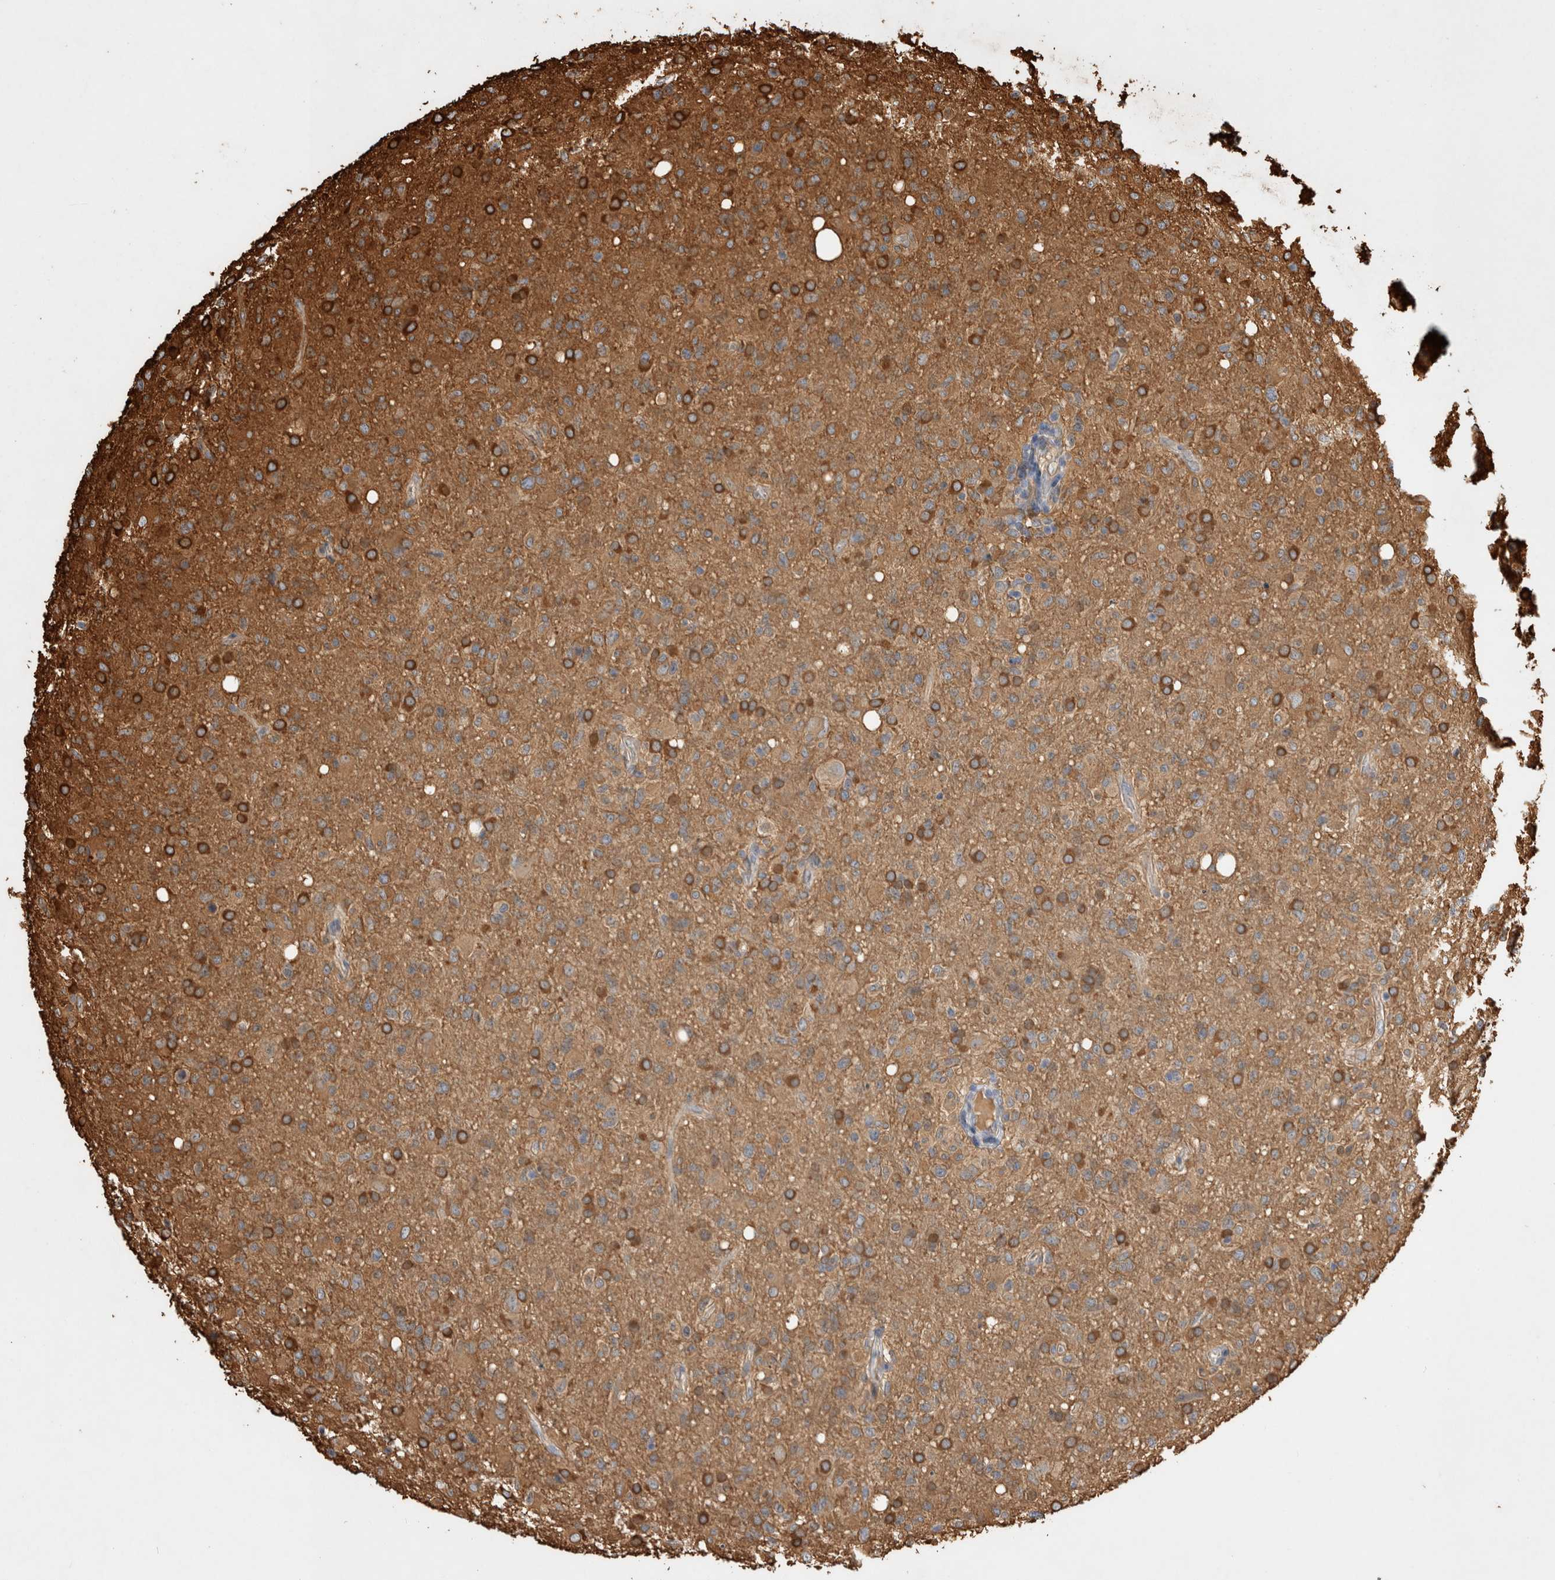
{"staining": {"intensity": "strong", "quantity": "25%-75%", "location": "cytoplasmic/membranous"}, "tissue": "glioma", "cell_type": "Tumor cells", "image_type": "cancer", "snomed": [{"axis": "morphology", "description": "Glioma, malignant, High grade"}, {"axis": "topography", "description": "Brain"}], "caption": "A brown stain labels strong cytoplasmic/membranous positivity of a protein in human glioma tumor cells.", "gene": "ZNF397", "patient": {"sex": "female", "age": 57}}